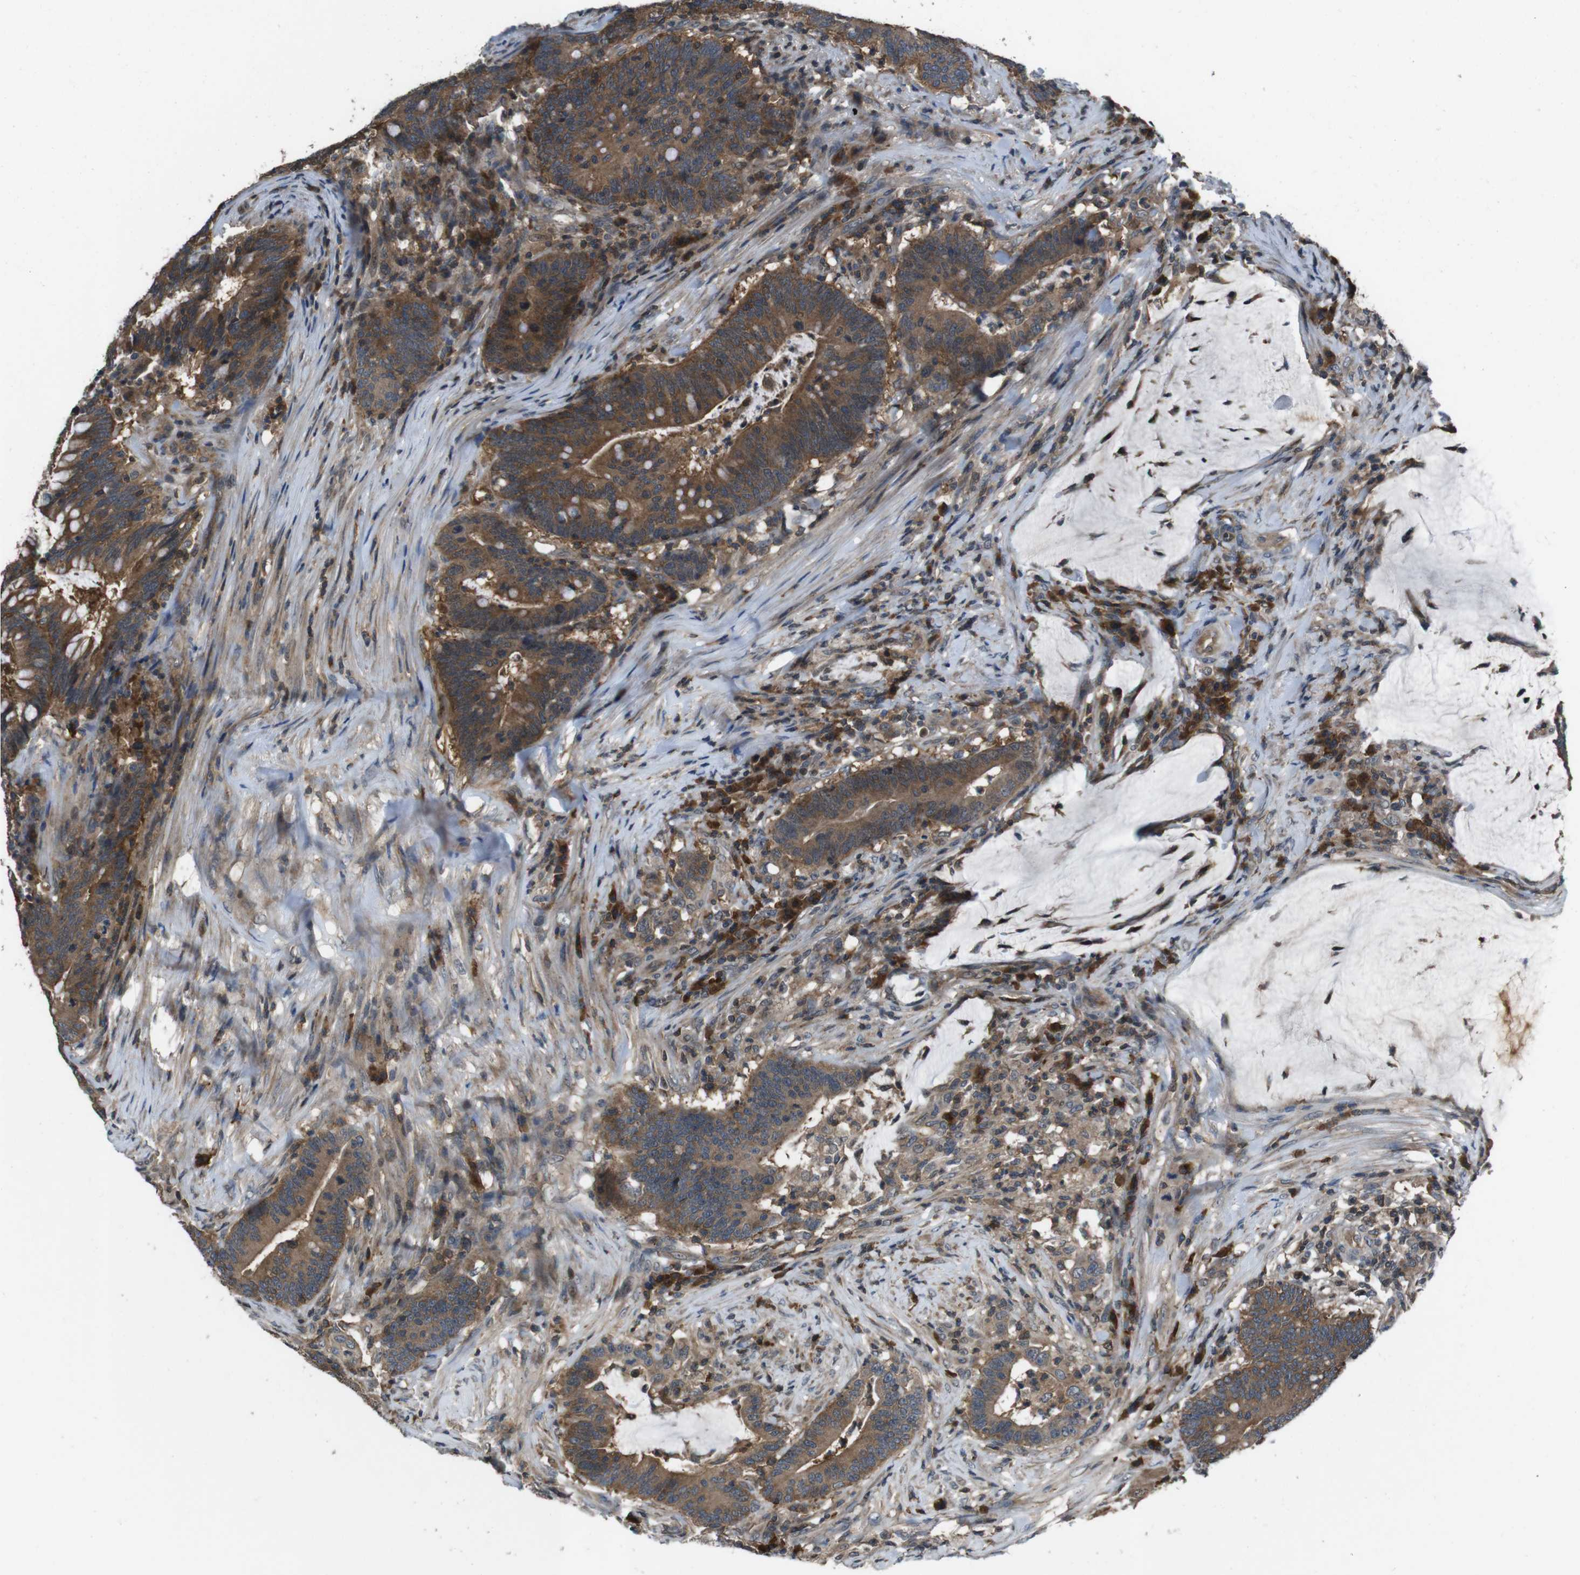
{"staining": {"intensity": "moderate", "quantity": ">75%", "location": "cytoplasmic/membranous"}, "tissue": "colorectal cancer", "cell_type": "Tumor cells", "image_type": "cancer", "snomed": [{"axis": "morphology", "description": "Normal tissue, NOS"}, {"axis": "morphology", "description": "Adenocarcinoma, NOS"}, {"axis": "topography", "description": "Colon"}], "caption": "High-magnification brightfield microscopy of adenocarcinoma (colorectal) stained with DAB (3,3'-diaminobenzidine) (brown) and counterstained with hematoxylin (blue). tumor cells exhibit moderate cytoplasmic/membranous expression is seen in about>75% of cells. (IHC, brightfield microscopy, high magnification).", "gene": "SLC22A23", "patient": {"sex": "female", "age": 66}}